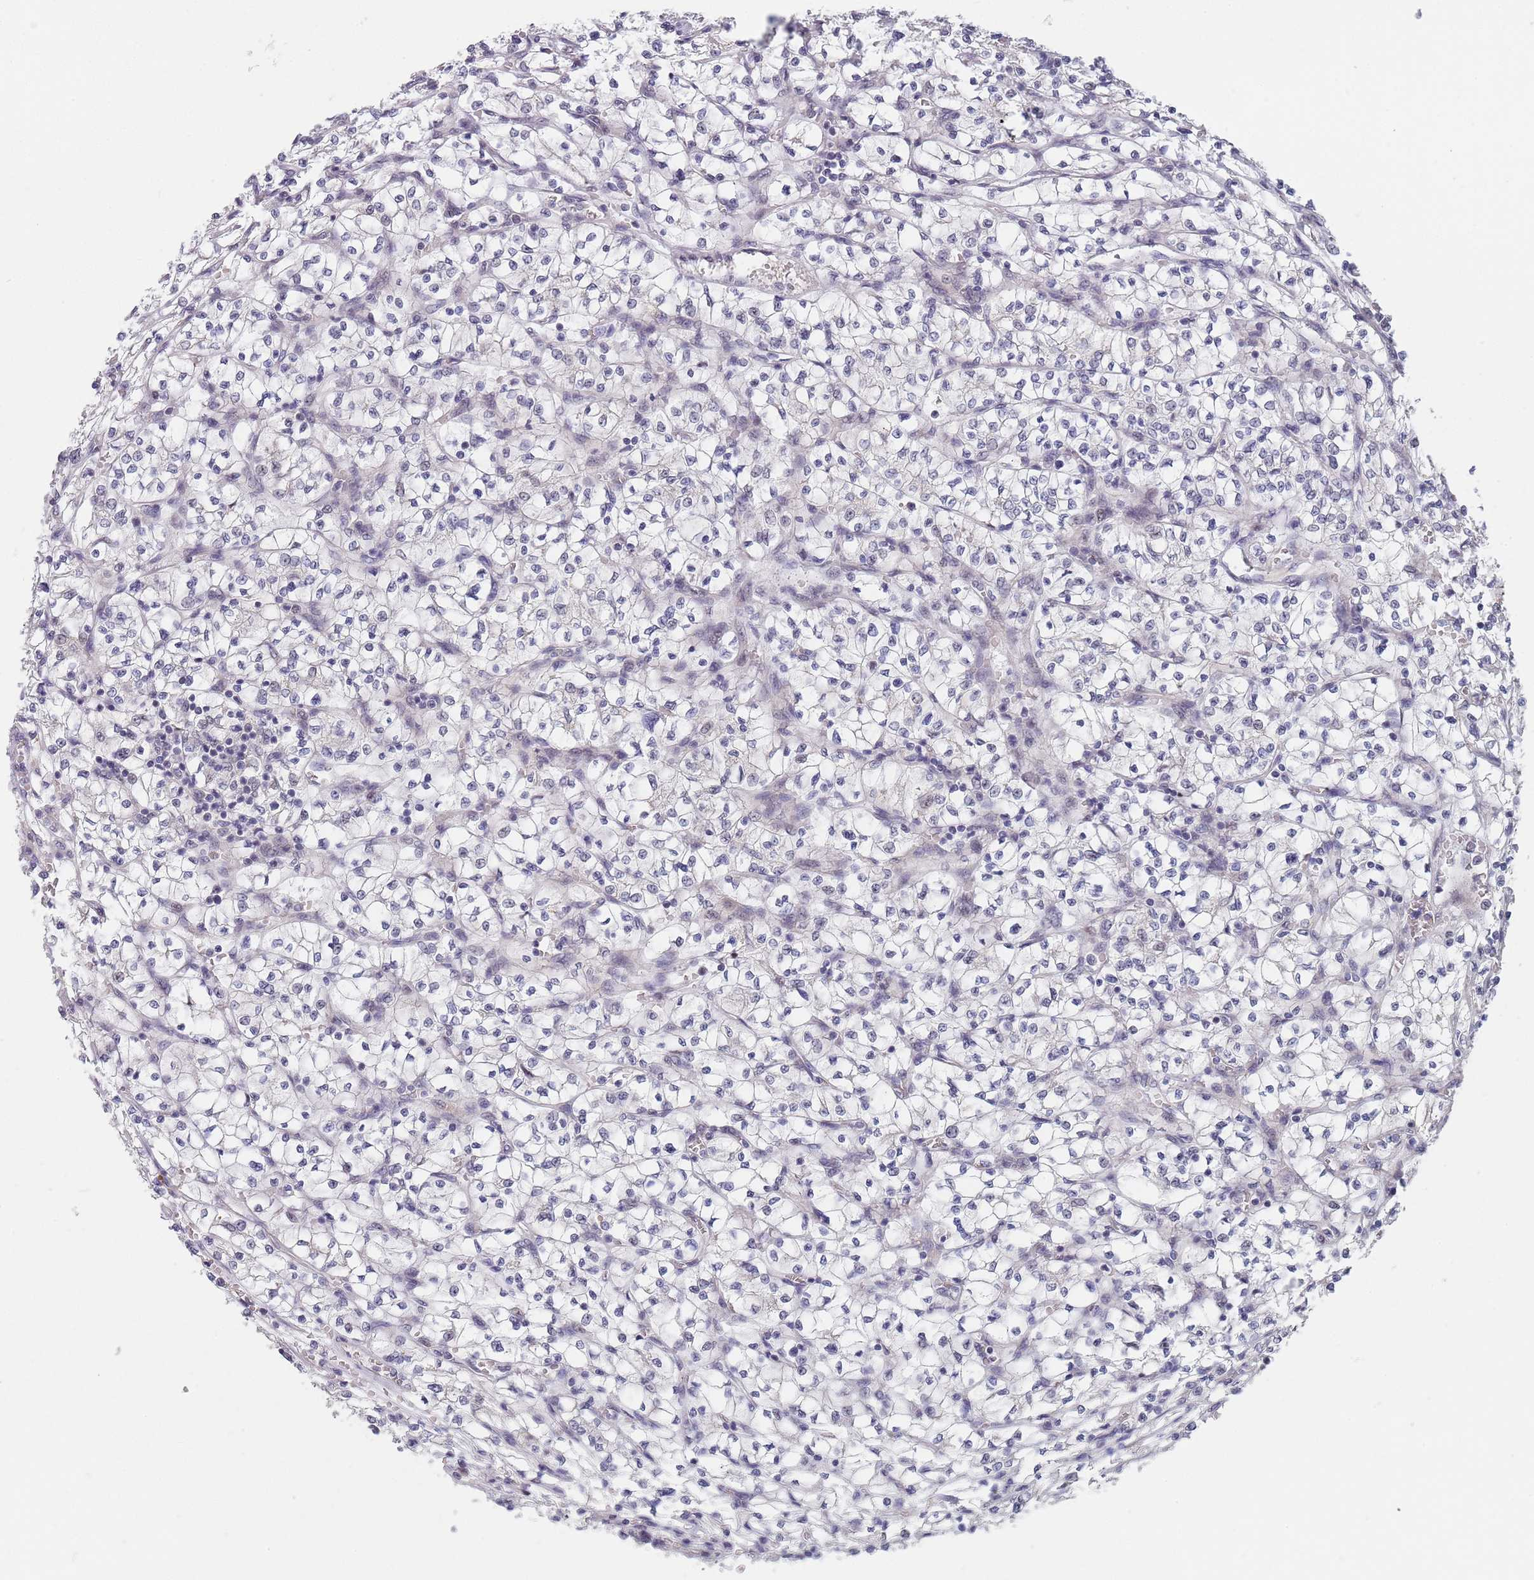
{"staining": {"intensity": "negative", "quantity": "none", "location": "none"}, "tissue": "renal cancer", "cell_type": "Tumor cells", "image_type": "cancer", "snomed": [{"axis": "morphology", "description": "Adenocarcinoma, NOS"}, {"axis": "topography", "description": "Kidney"}], "caption": "Renal adenocarcinoma stained for a protein using IHC displays no positivity tumor cells.", "gene": "PLCL2", "patient": {"sex": "female", "age": 64}}